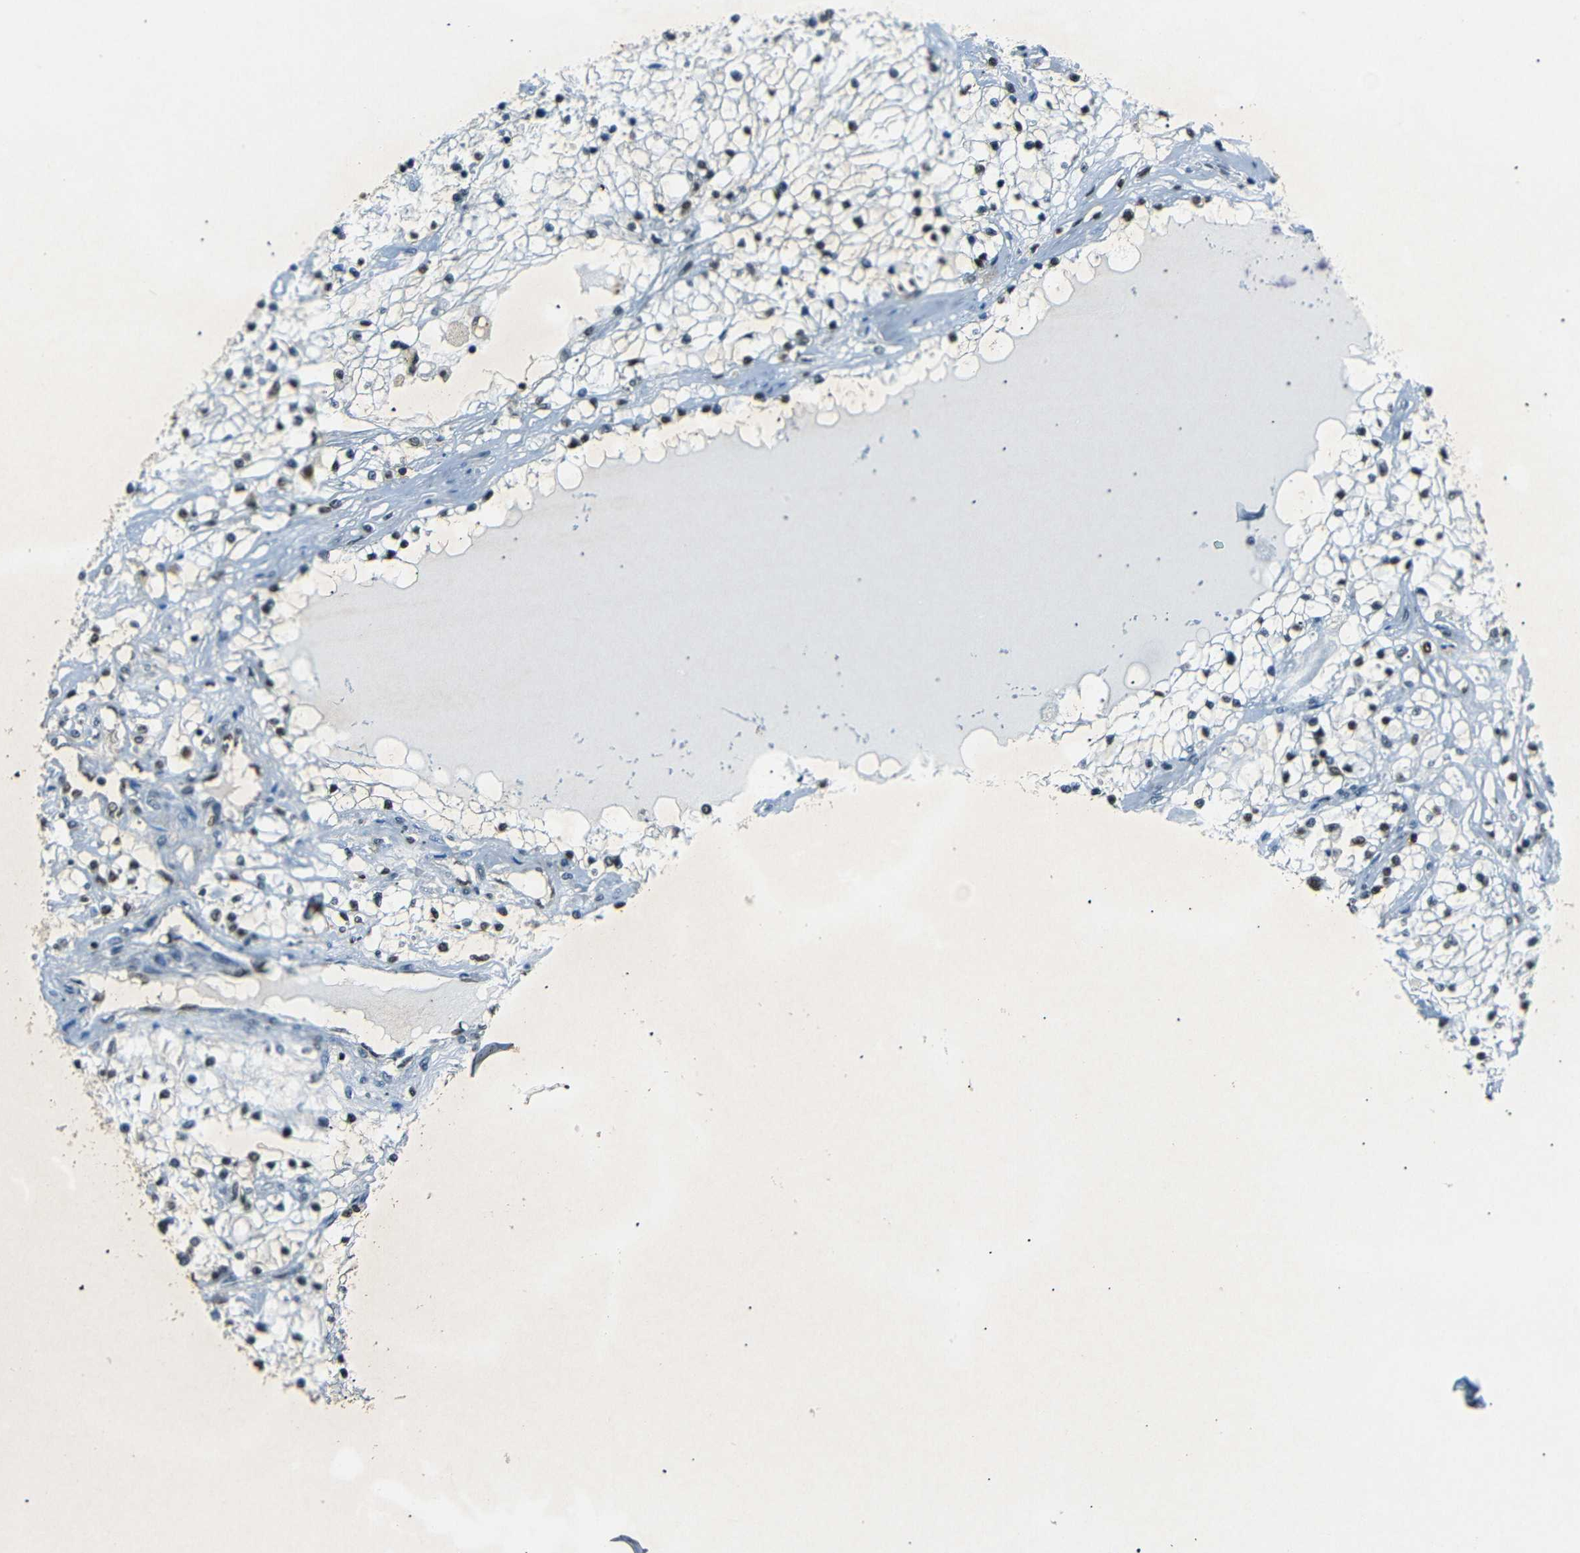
{"staining": {"intensity": "strong", "quantity": ">75%", "location": "nuclear"}, "tissue": "renal cancer", "cell_type": "Tumor cells", "image_type": "cancer", "snomed": [{"axis": "morphology", "description": "Adenocarcinoma, NOS"}, {"axis": "topography", "description": "Kidney"}], "caption": "Immunohistochemical staining of adenocarcinoma (renal) exhibits high levels of strong nuclear staining in approximately >75% of tumor cells. The protein of interest is shown in brown color, while the nuclei are stained blue.", "gene": "HMGN1", "patient": {"sex": "male", "age": 68}}